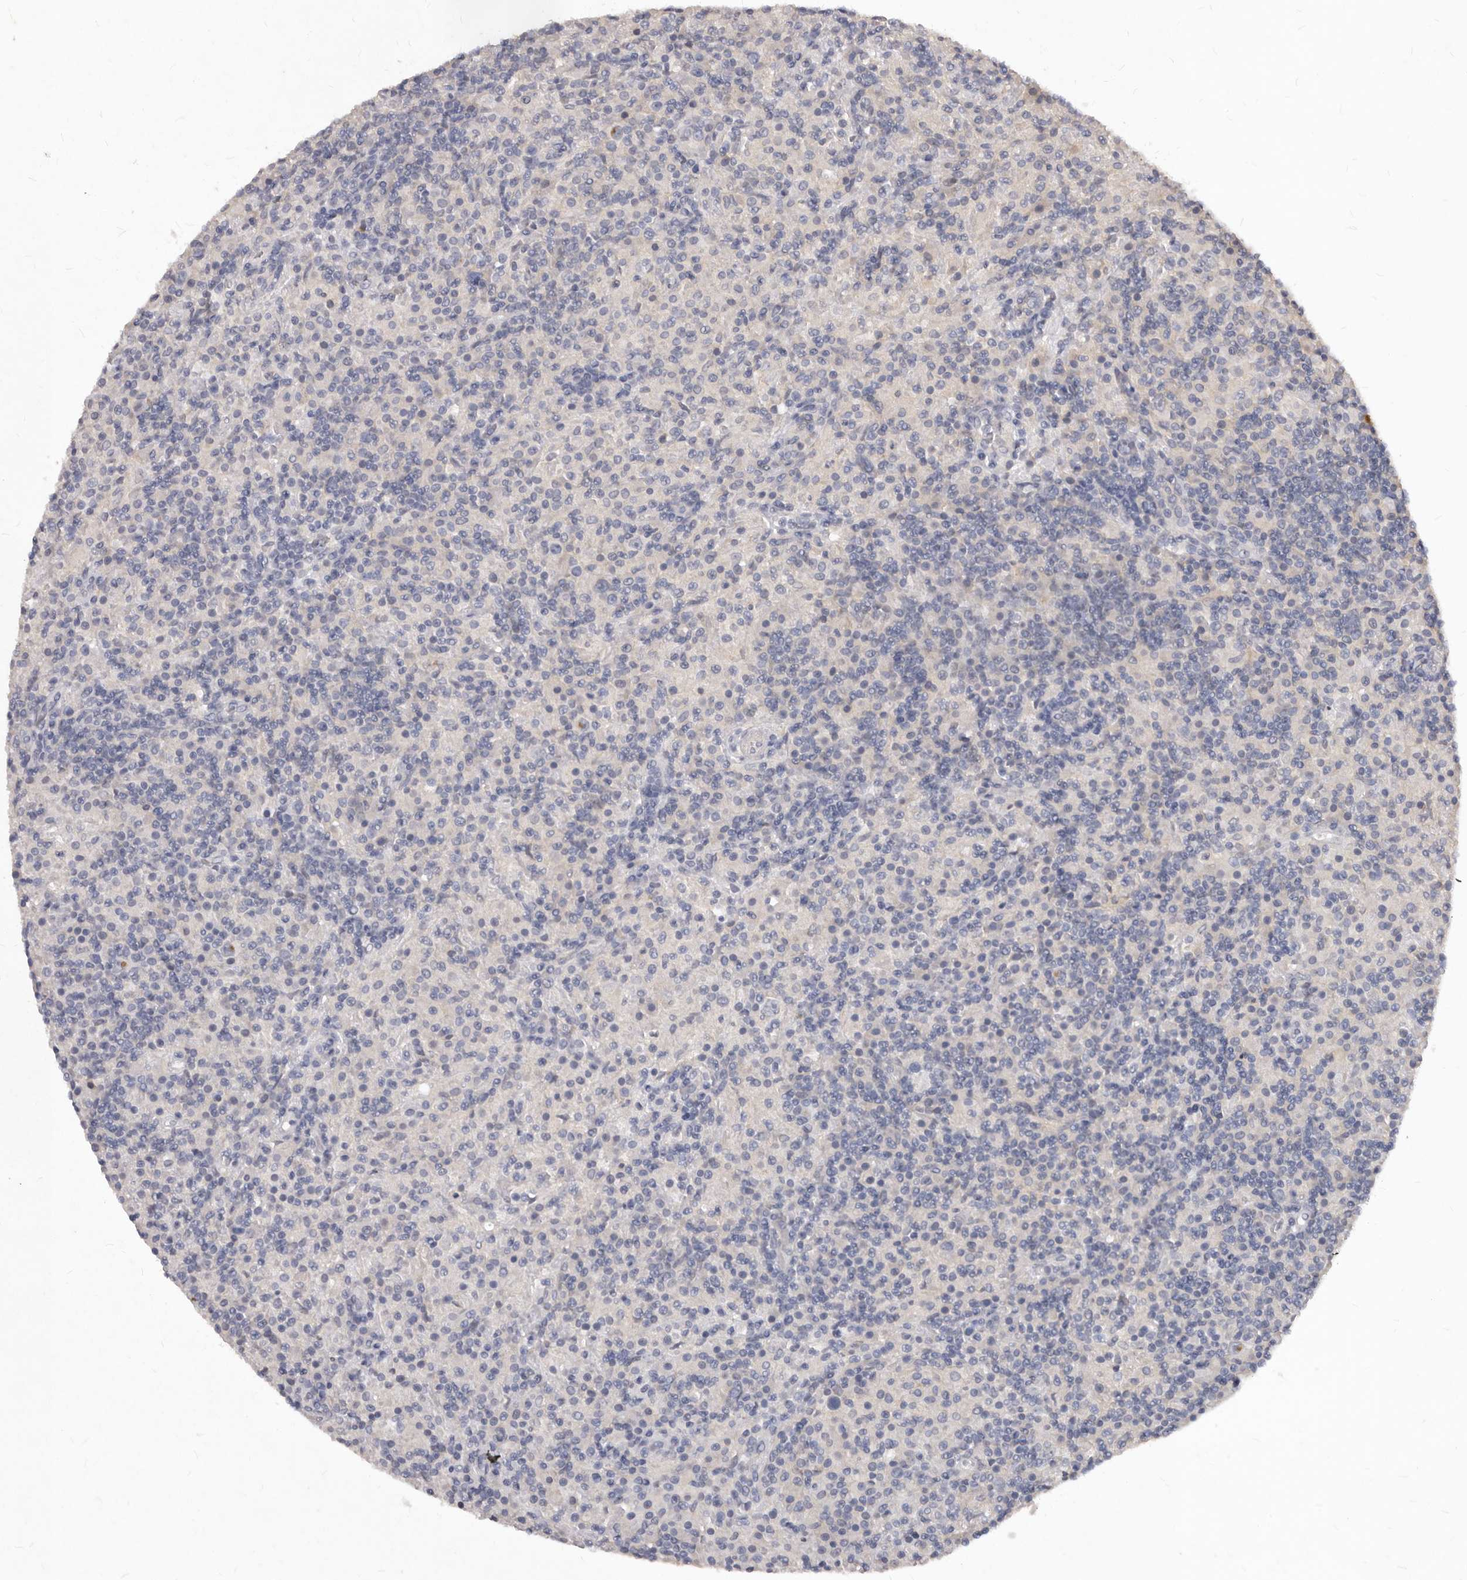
{"staining": {"intensity": "negative", "quantity": "none", "location": "none"}, "tissue": "lymphoma", "cell_type": "Tumor cells", "image_type": "cancer", "snomed": [{"axis": "morphology", "description": "Hodgkin's disease, NOS"}, {"axis": "topography", "description": "Lymph node"}], "caption": "Immunohistochemical staining of lymphoma exhibits no significant positivity in tumor cells. The staining is performed using DAB brown chromogen with nuclei counter-stained in using hematoxylin.", "gene": "GPRC5C", "patient": {"sex": "male", "age": 70}}